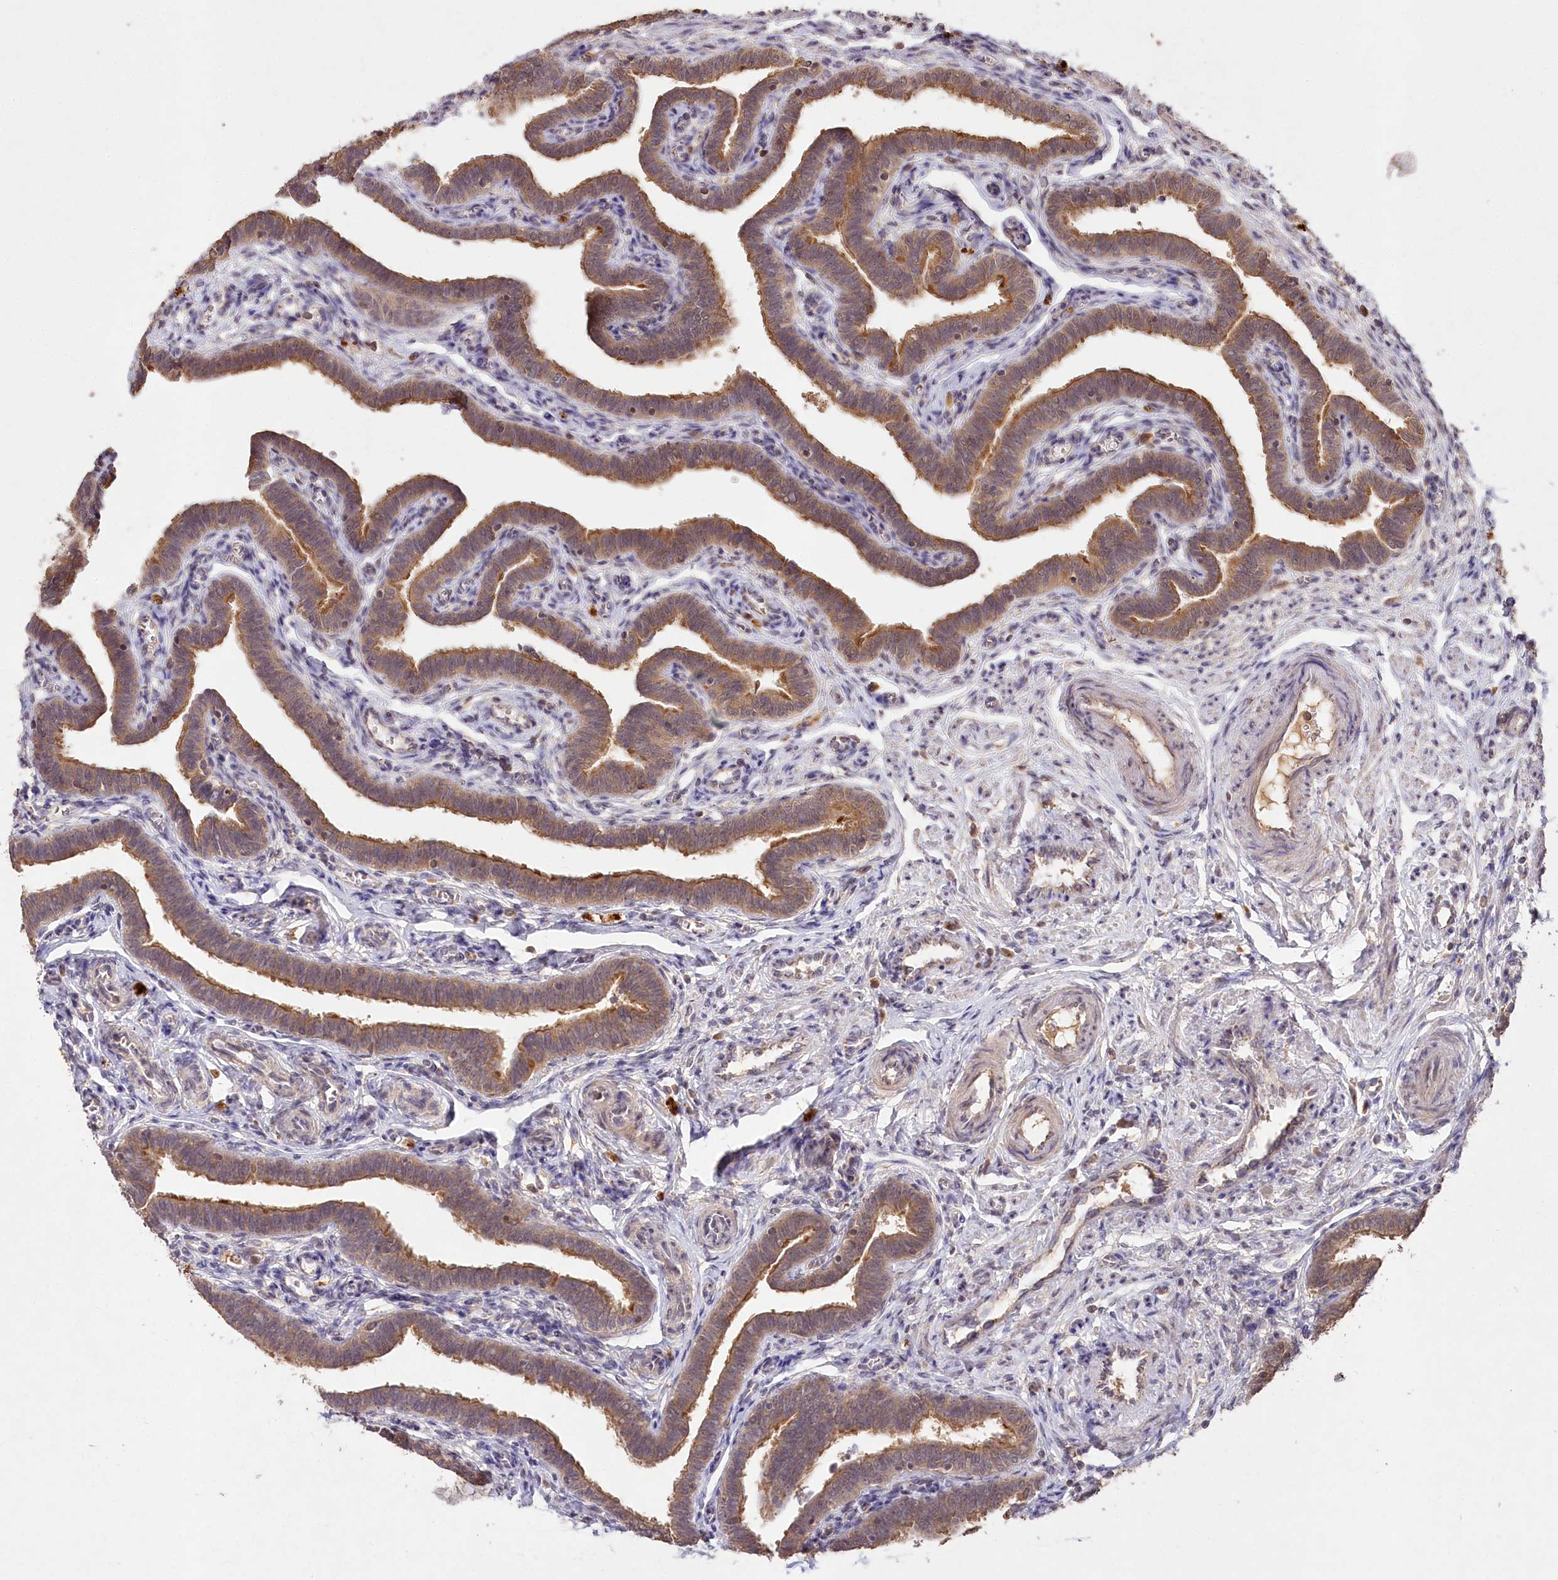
{"staining": {"intensity": "strong", "quantity": ">75%", "location": "cytoplasmic/membranous"}, "tissue": "fallopian tube", "cell_type": "Glandular cells", "image_type": "normal", "snomed": [{"axis": "morphology", "description": "Normal tissue, NOS"}, {"axis": "topography", "description": "Fallopian tube"}], "caption": "Immunohistochemical staining of normal human fallopian tube shows strong cytoplasmic/membranous protein expression in about >75% of glandular cells. (Stains: DAB in brown, nuclei in blue, Microscopy: brightfield microscopy at high magnification).", "gene": "IRAK1BP1", "patient": {"sex": "female", "age": 36}}